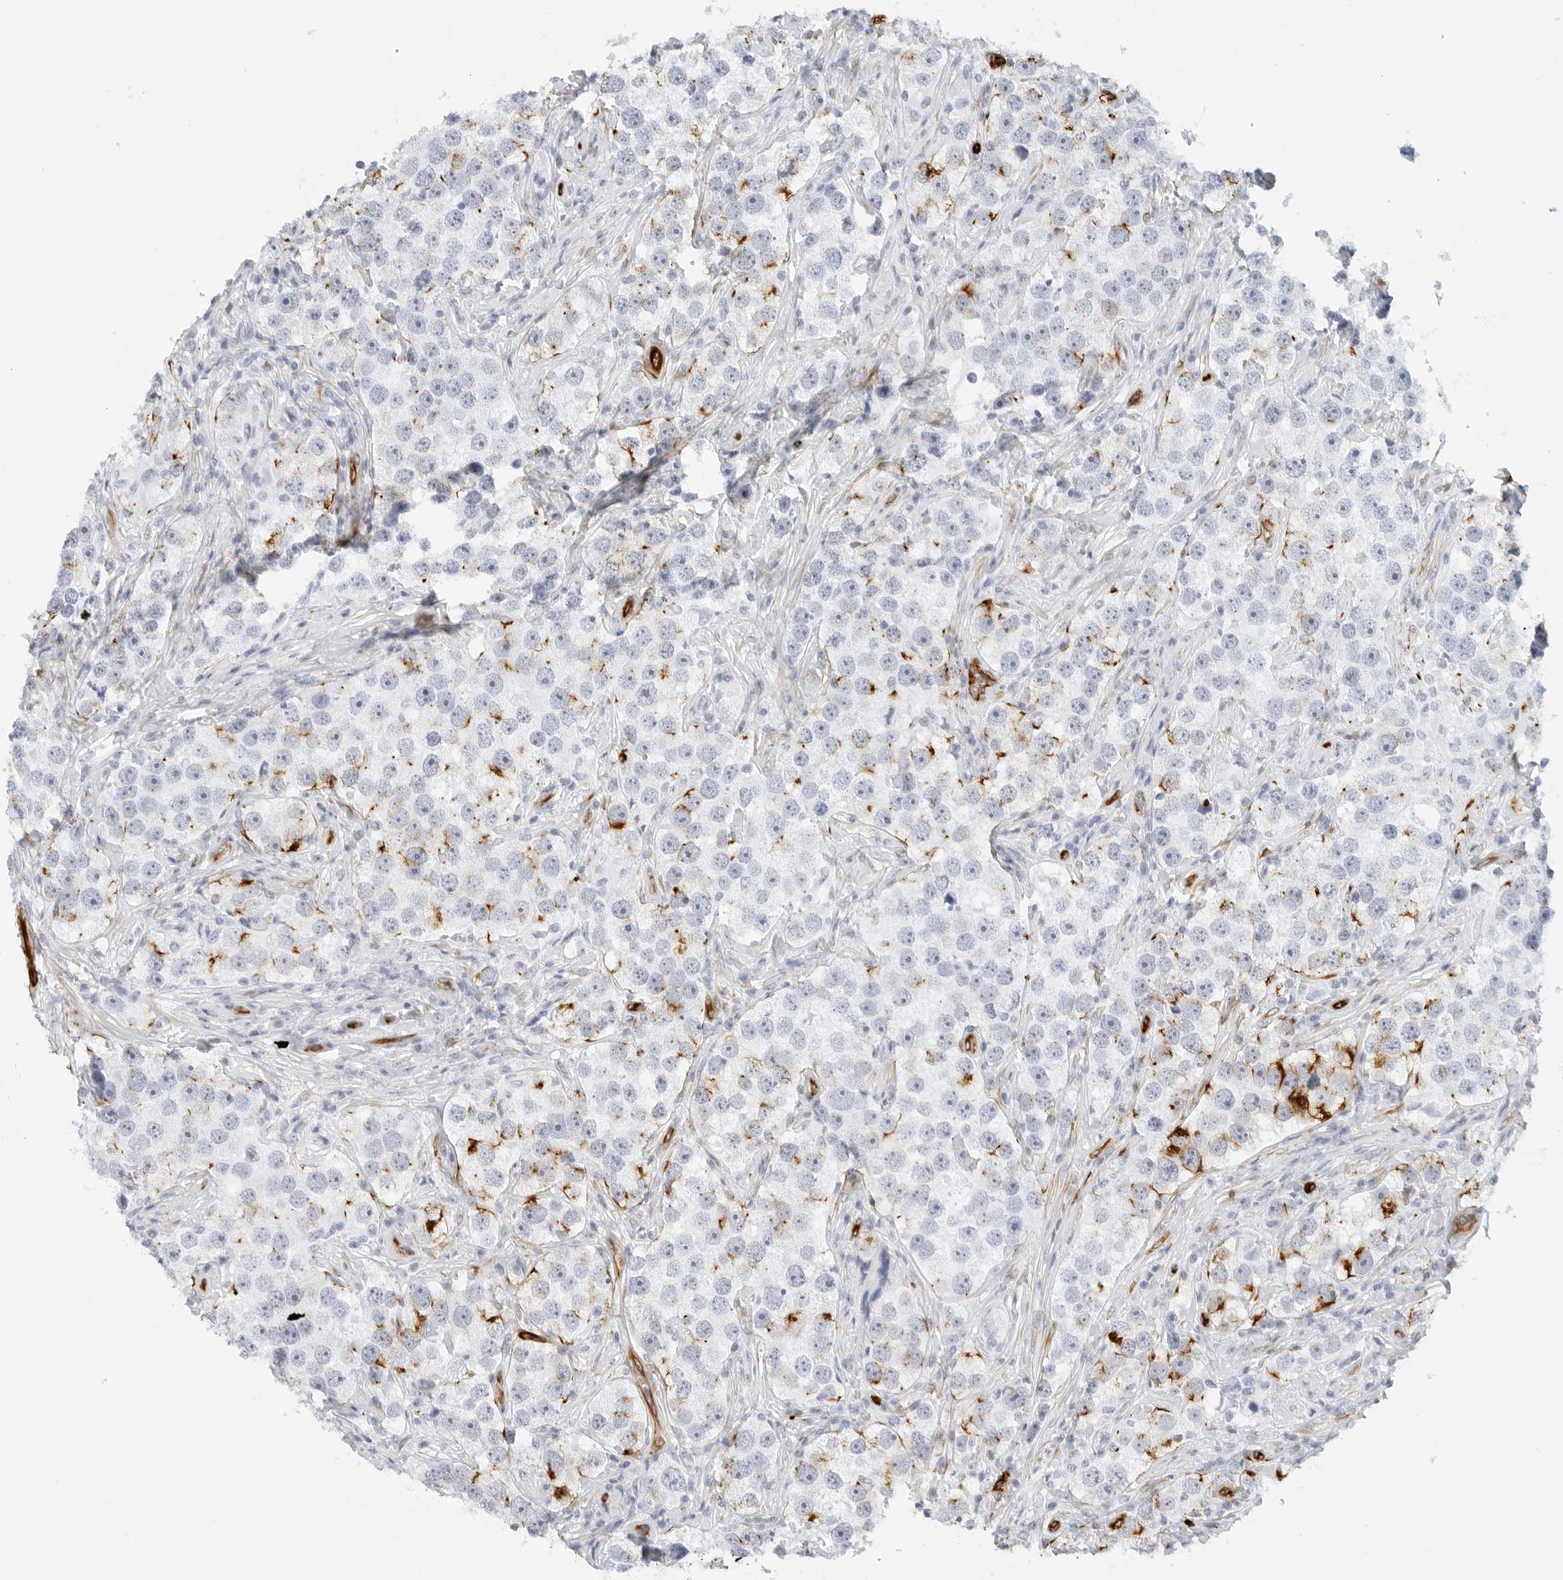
{"staining": {"intensity": "strong", "quantity": "<25%", "location": "cytoplasmic/membranous"}, "tissue": "testis cancer", "cell_type": "Tumor cells", "image_type": "cancer", "snomed": [{"axis": "morphology", "description": "Seminoma, NOS"}, {"axis": "topography", "description": "Testis"}], "caption": "Immunohistochemical staining of human testis cancer exhibits medium levels of strong cytoplasmic/membranous positivity in approximately <25% of tumor cells. (Brightfield microscopy of DAB IHC at high magnification).", "gene": "NES", "patient": {"sex": "male", "age": 49}}